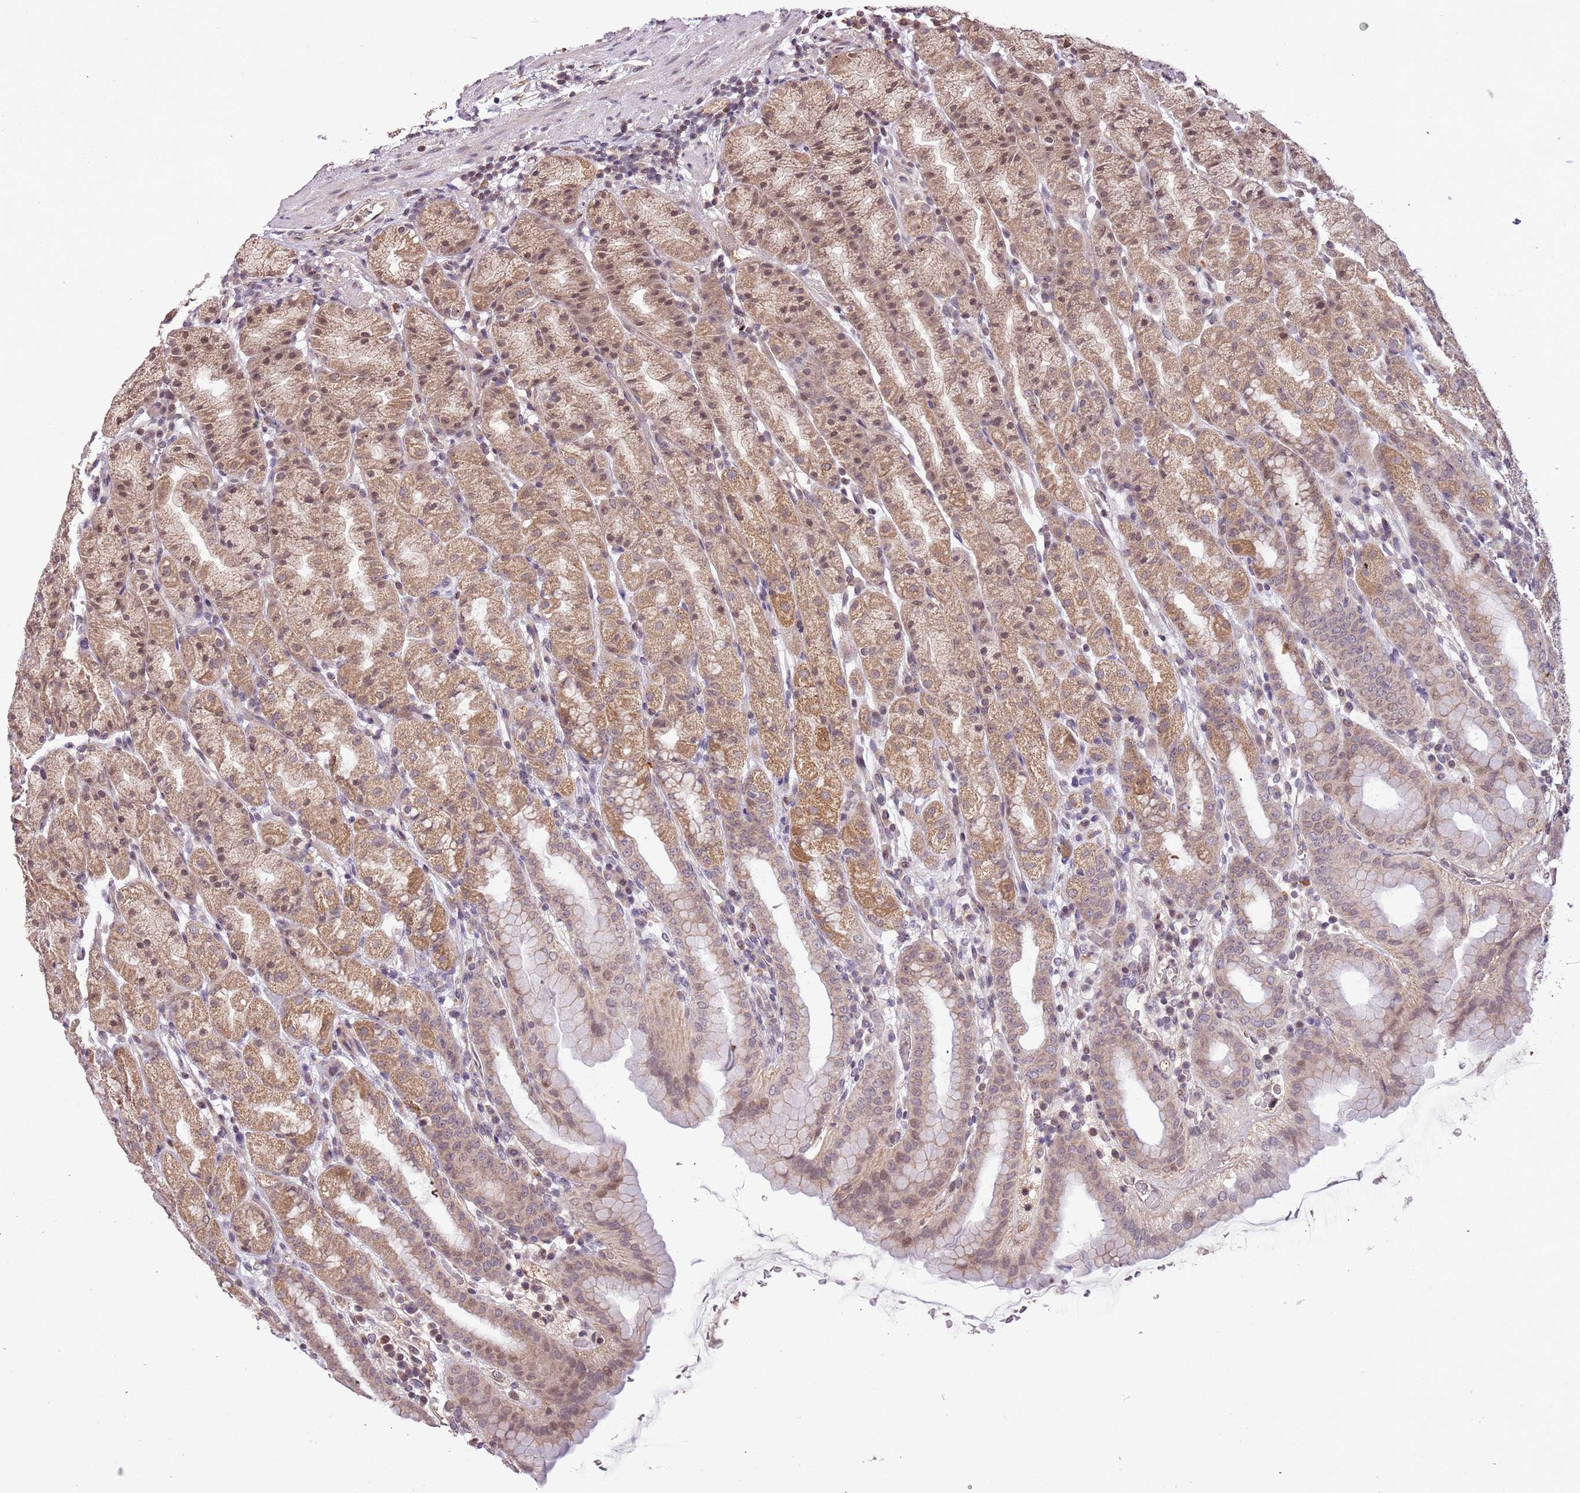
{"staining": {"intensity": "moderate", "quantity": ">75%", "location": "cytoplasmic/membranous,nuclear"}, "tissue": "stomach", "cell_type": "Glandular cells", "image_type": "normal", "snomed": [{"axis": "morphology", "description": "Normal tissue, NOS"}, {"axis": "topography", "description": "Stomach, upper"}], "caption": "An immunohistochemistry photomicrograph of unremarkable tissue is shown. Protein staining in brown shows moderate cytoplasmic/membranous,nuclear positivity in stomach within glandular cells.", "gene": "SAMSN1", "patient": {"sex": "male", "age": 68}}